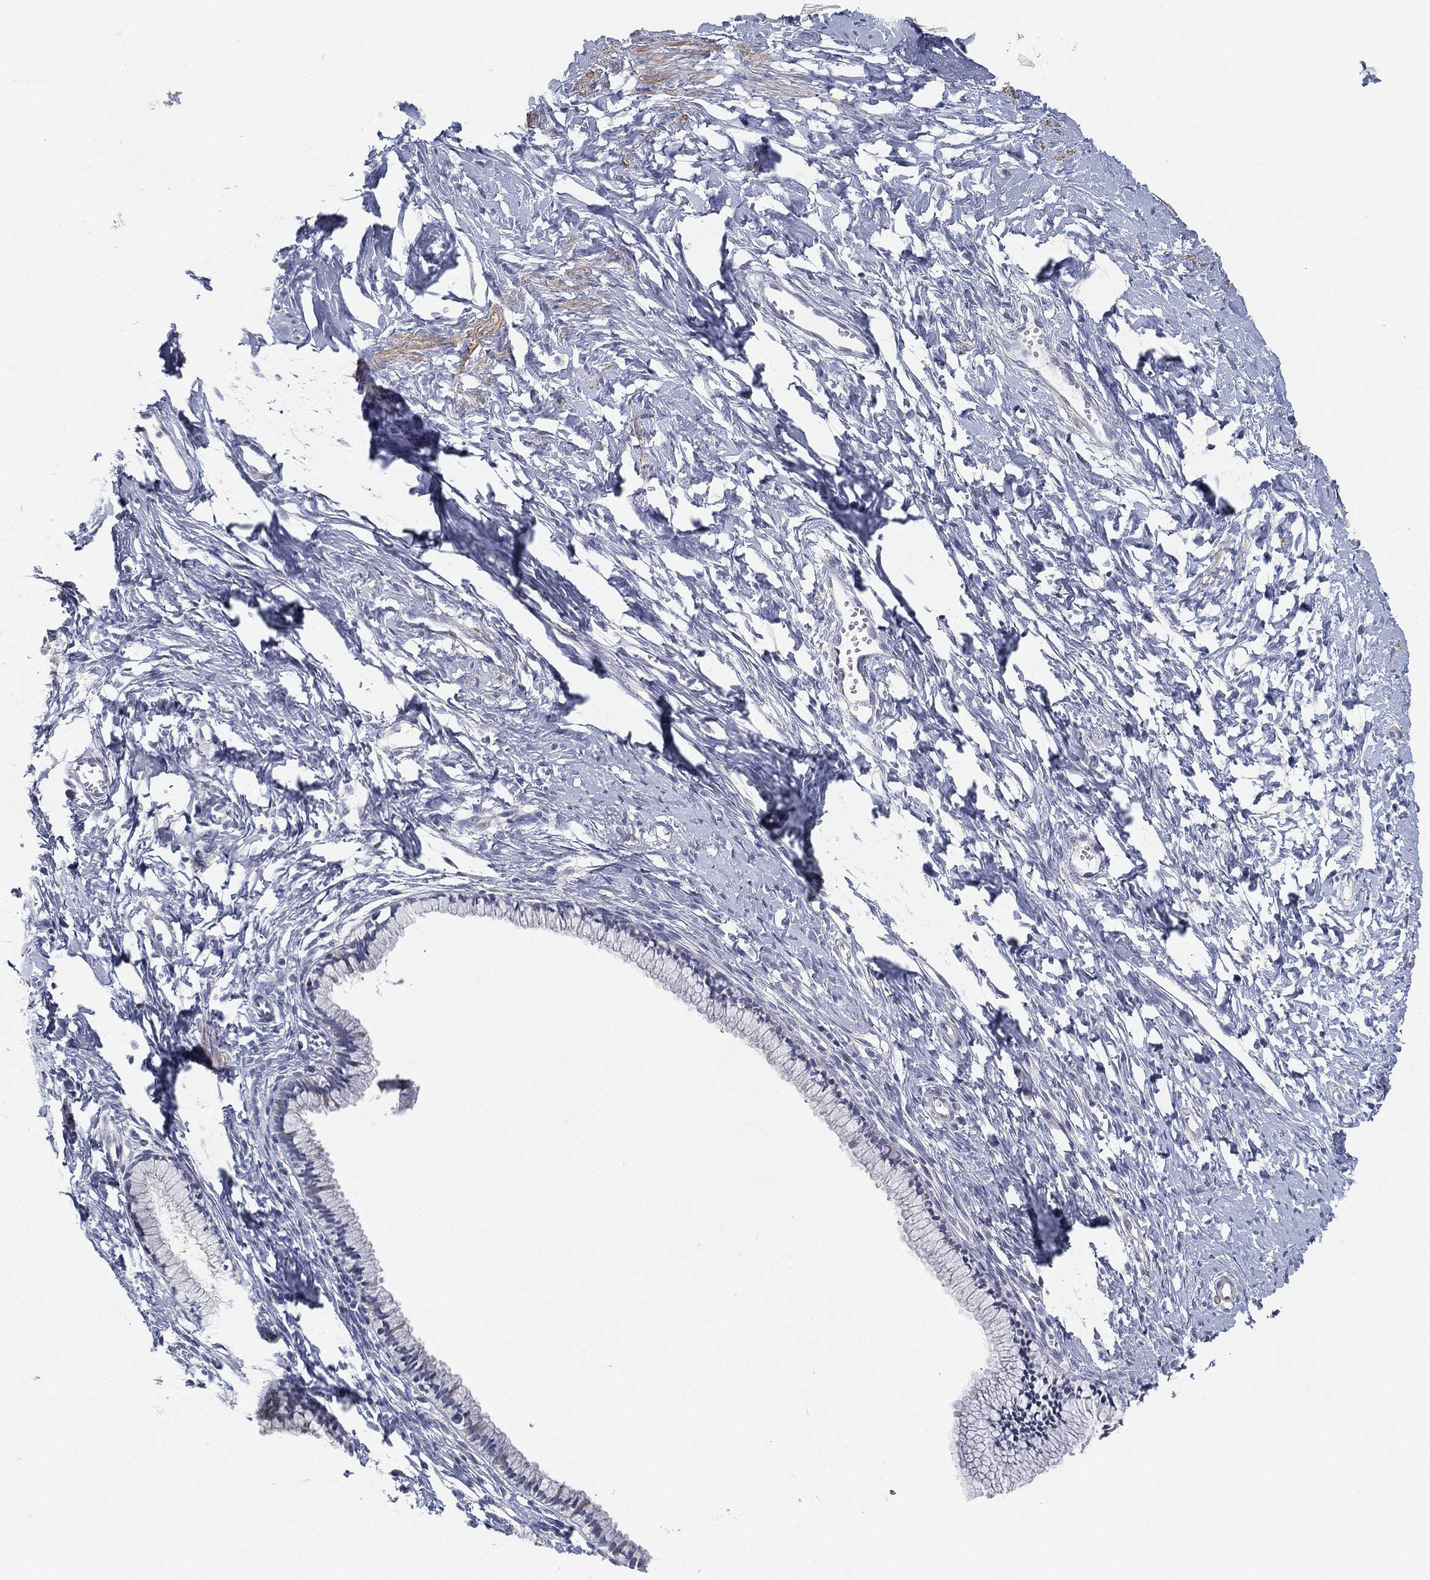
{"staining": {"intensity": "negative", "quantity": "none", "location": "none"}, "tissue": "cervix", "cell_type": "Glandular cells", "image_type": "normal", "snomed": [{"axis": "morphology", "description": "Normal tissue, NOS"}, {"axis": "topography", "description": "Cervix"}], "caption": "DAB immunohistochemical staining of unremarkable human cervix shows no significant expression in glandular cells. (DAB immunohistochemistry (IHC) visualized using brightfield microscopy, high magnification).", "gene": "GPR61", "patient": {"sex": "female", "age": 40}}